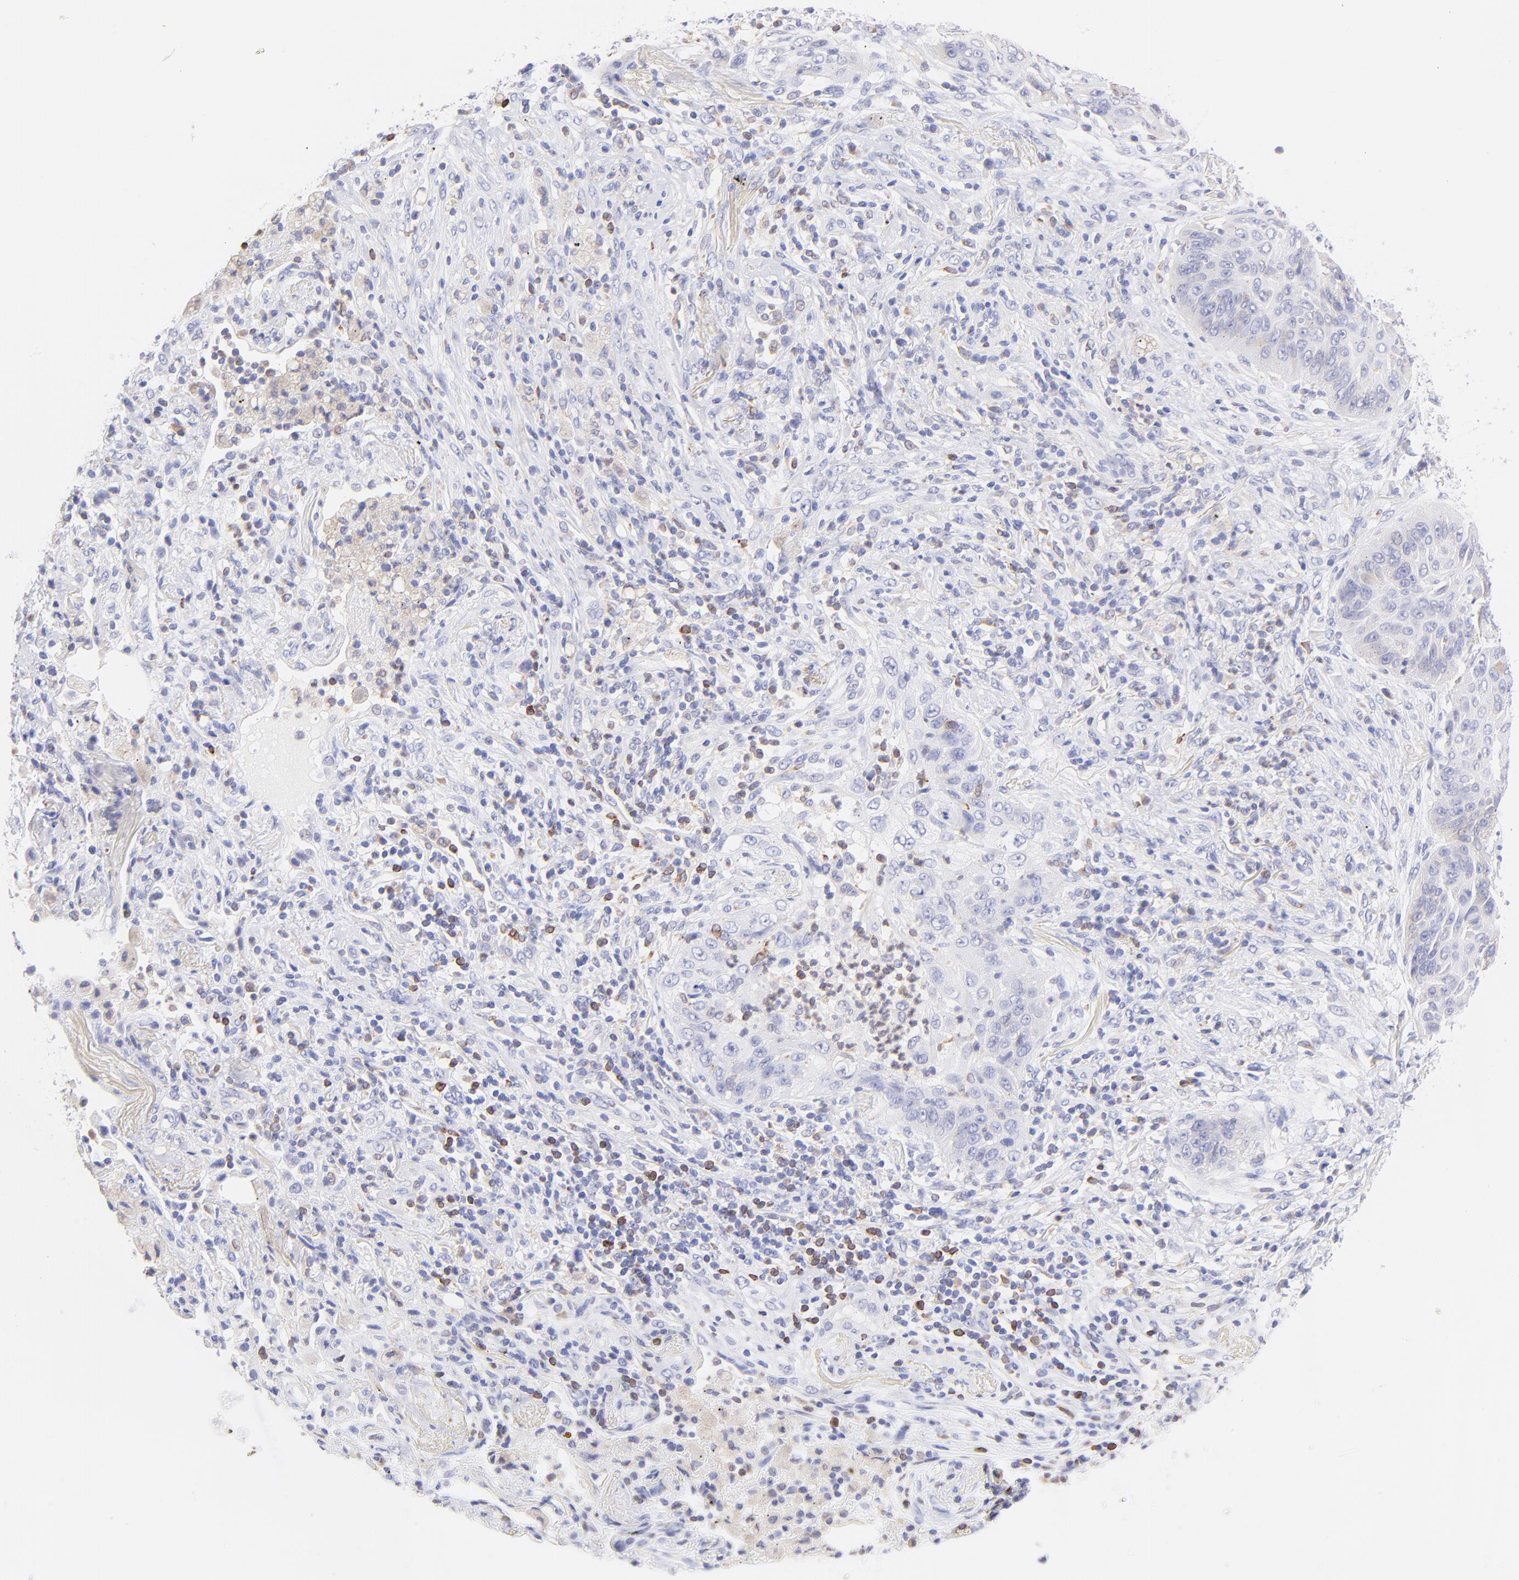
{"staining": {"intensity": "weak", "quantity": "<25%", "location": "cytoplasmic/membranous"}, "tissue": "lung cancer", "cell_type": "Tumor cells", "image_type": "cancer", "snomed": [{"axis": "morphology", "description": "Squamous cell carcinoma, NOS"}, {"axis": "topography", "description": "Lung"}], "caption": "Tumor cells show no significant expression in lung cancer (squamous cell carcinoma). (DAB immunohistochemistry with hematoxylin counter stain).", "gene": "IRAG2", "patient": {"sex": "female", "age": 67}}